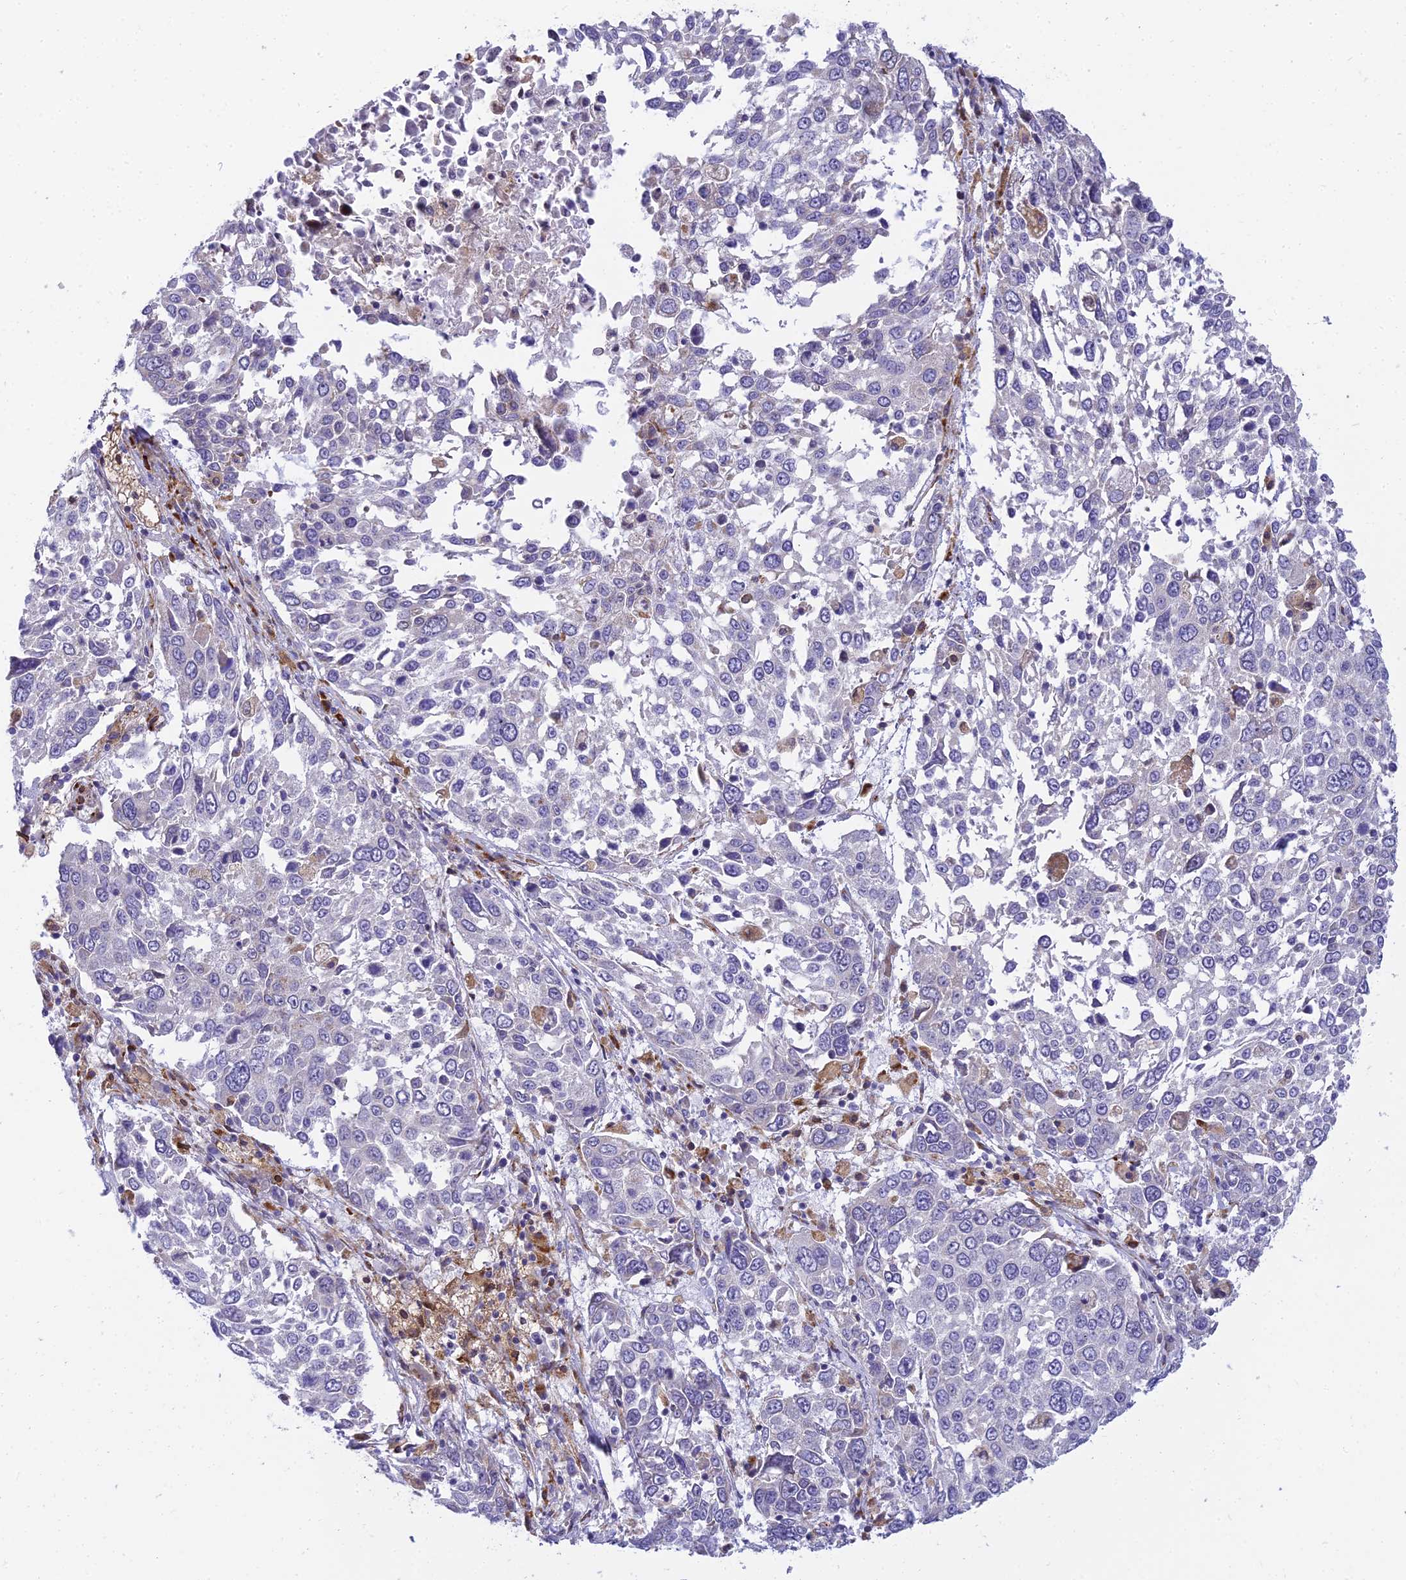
{"staining": {"intensity": "negative", "quantity": "none", "location": "none"}, "tissue": "lung cancer", "cell_type": "Tumor cells", "image_type": "cancer", "snomed": [{"axis": "morphology", "description": "Squamous cell carcinoma, NOS"}, {"axis": "topography", "description": "Lung"}], "caption": "Squamous cell carcinoma (lung) was stained to show a protein in brown. There is no significant expression in tumor cells.", "gene": "CLCN7", "patient": {"sex": "male", "age": 65}}